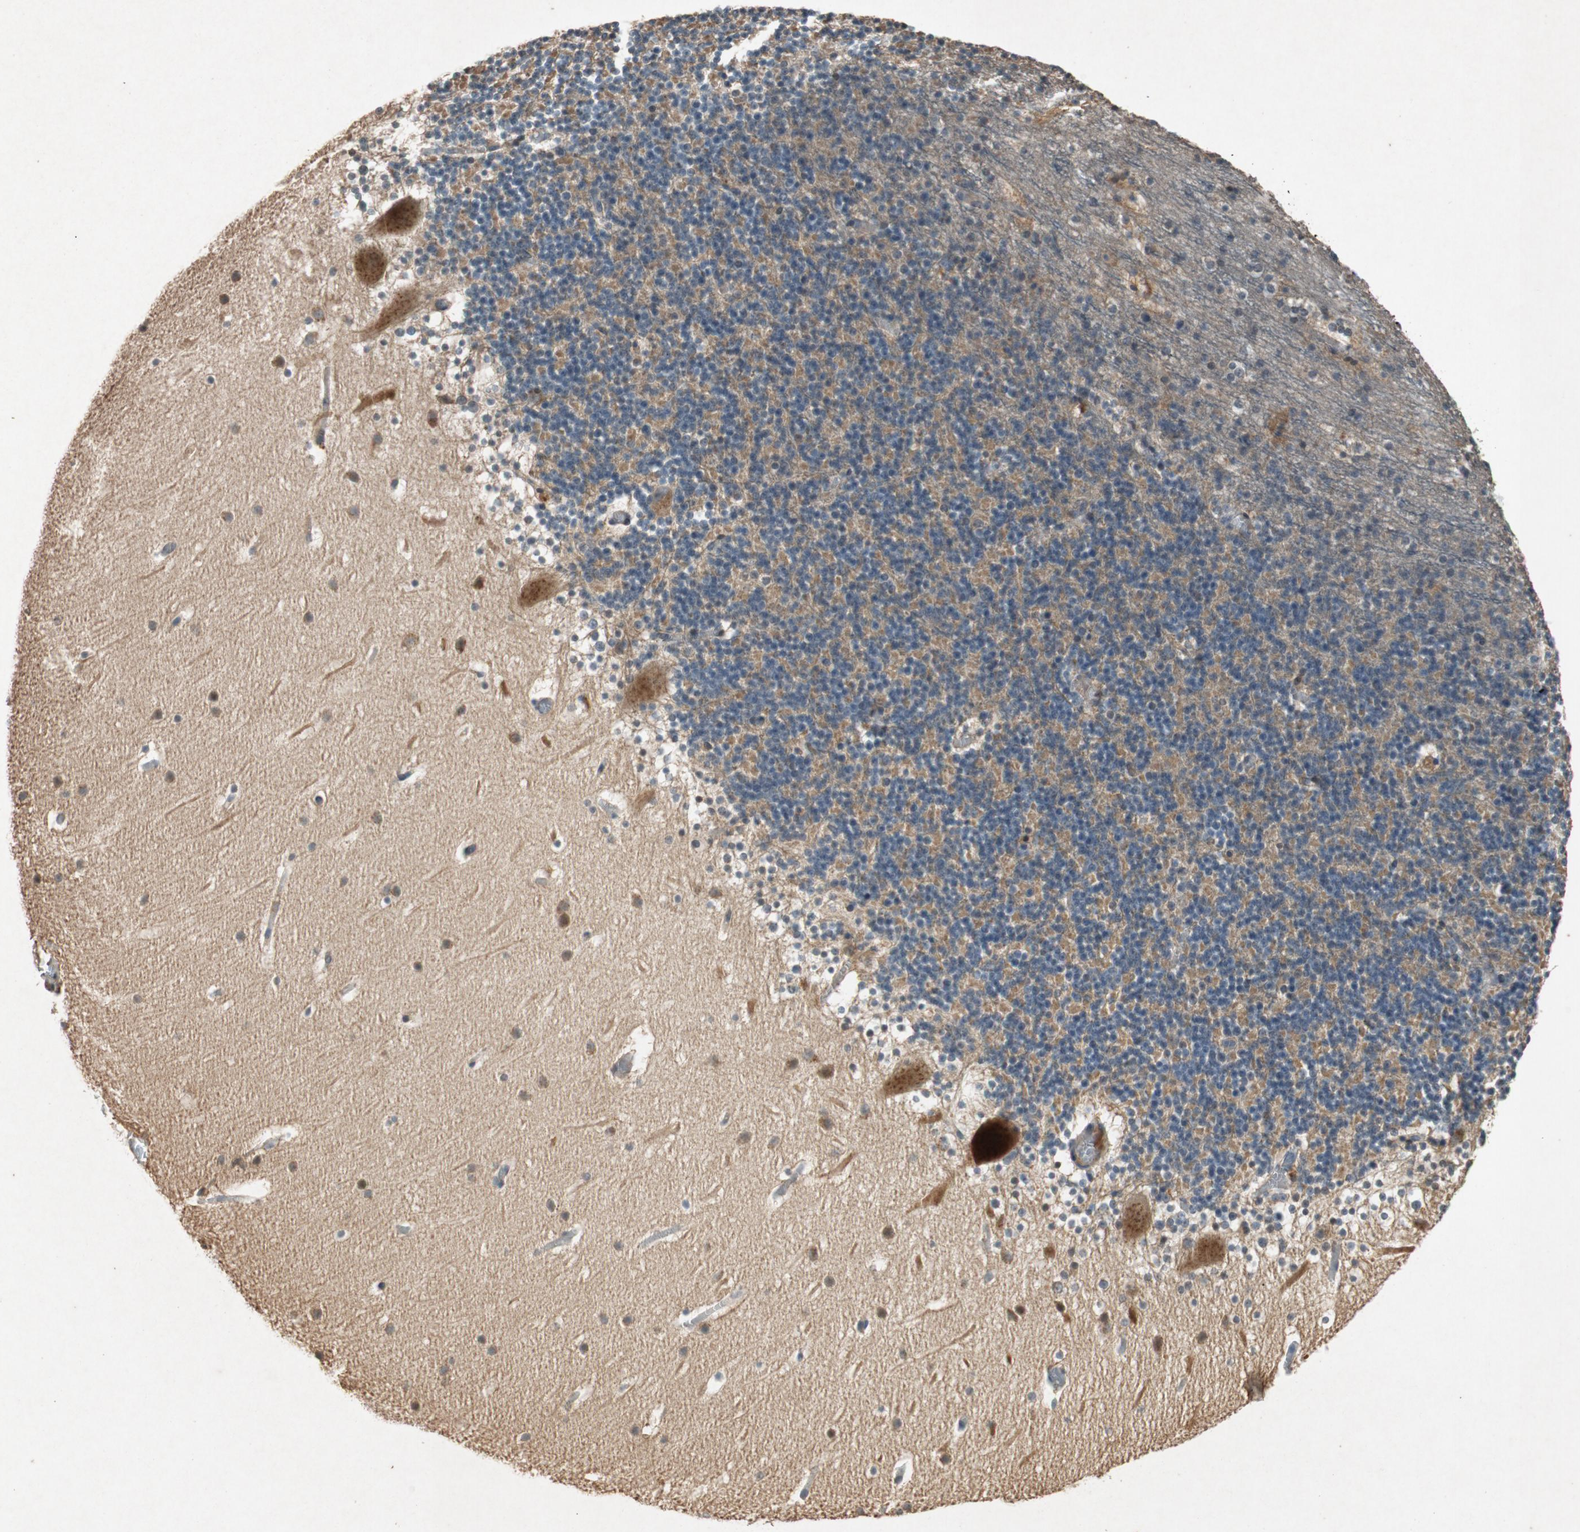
{"staining": {"intensity": "moderate", "quantity": ">75%", "location": "cytoplasmic/membranous"}, "tissue": "cerebellum", "cell_type": "Cells in granular layer", "image_type": "normal", "snomed": [{"axis": "morphology", "description": "Normal tissue, NOS"}, {"axis": "topography", "description": "Cerebellum"}], "caption": "Immunohistochemistry of unremarkable human cerebellum reveals medium levels of moderate cytoplasmic/membranous expression in approximately >75% of cells in granular layer. (Brightfield microscopy of DAB IHC at high magnification).", "gene": "ATP2C1", "patient": {"sex": "male", "age": 45}}